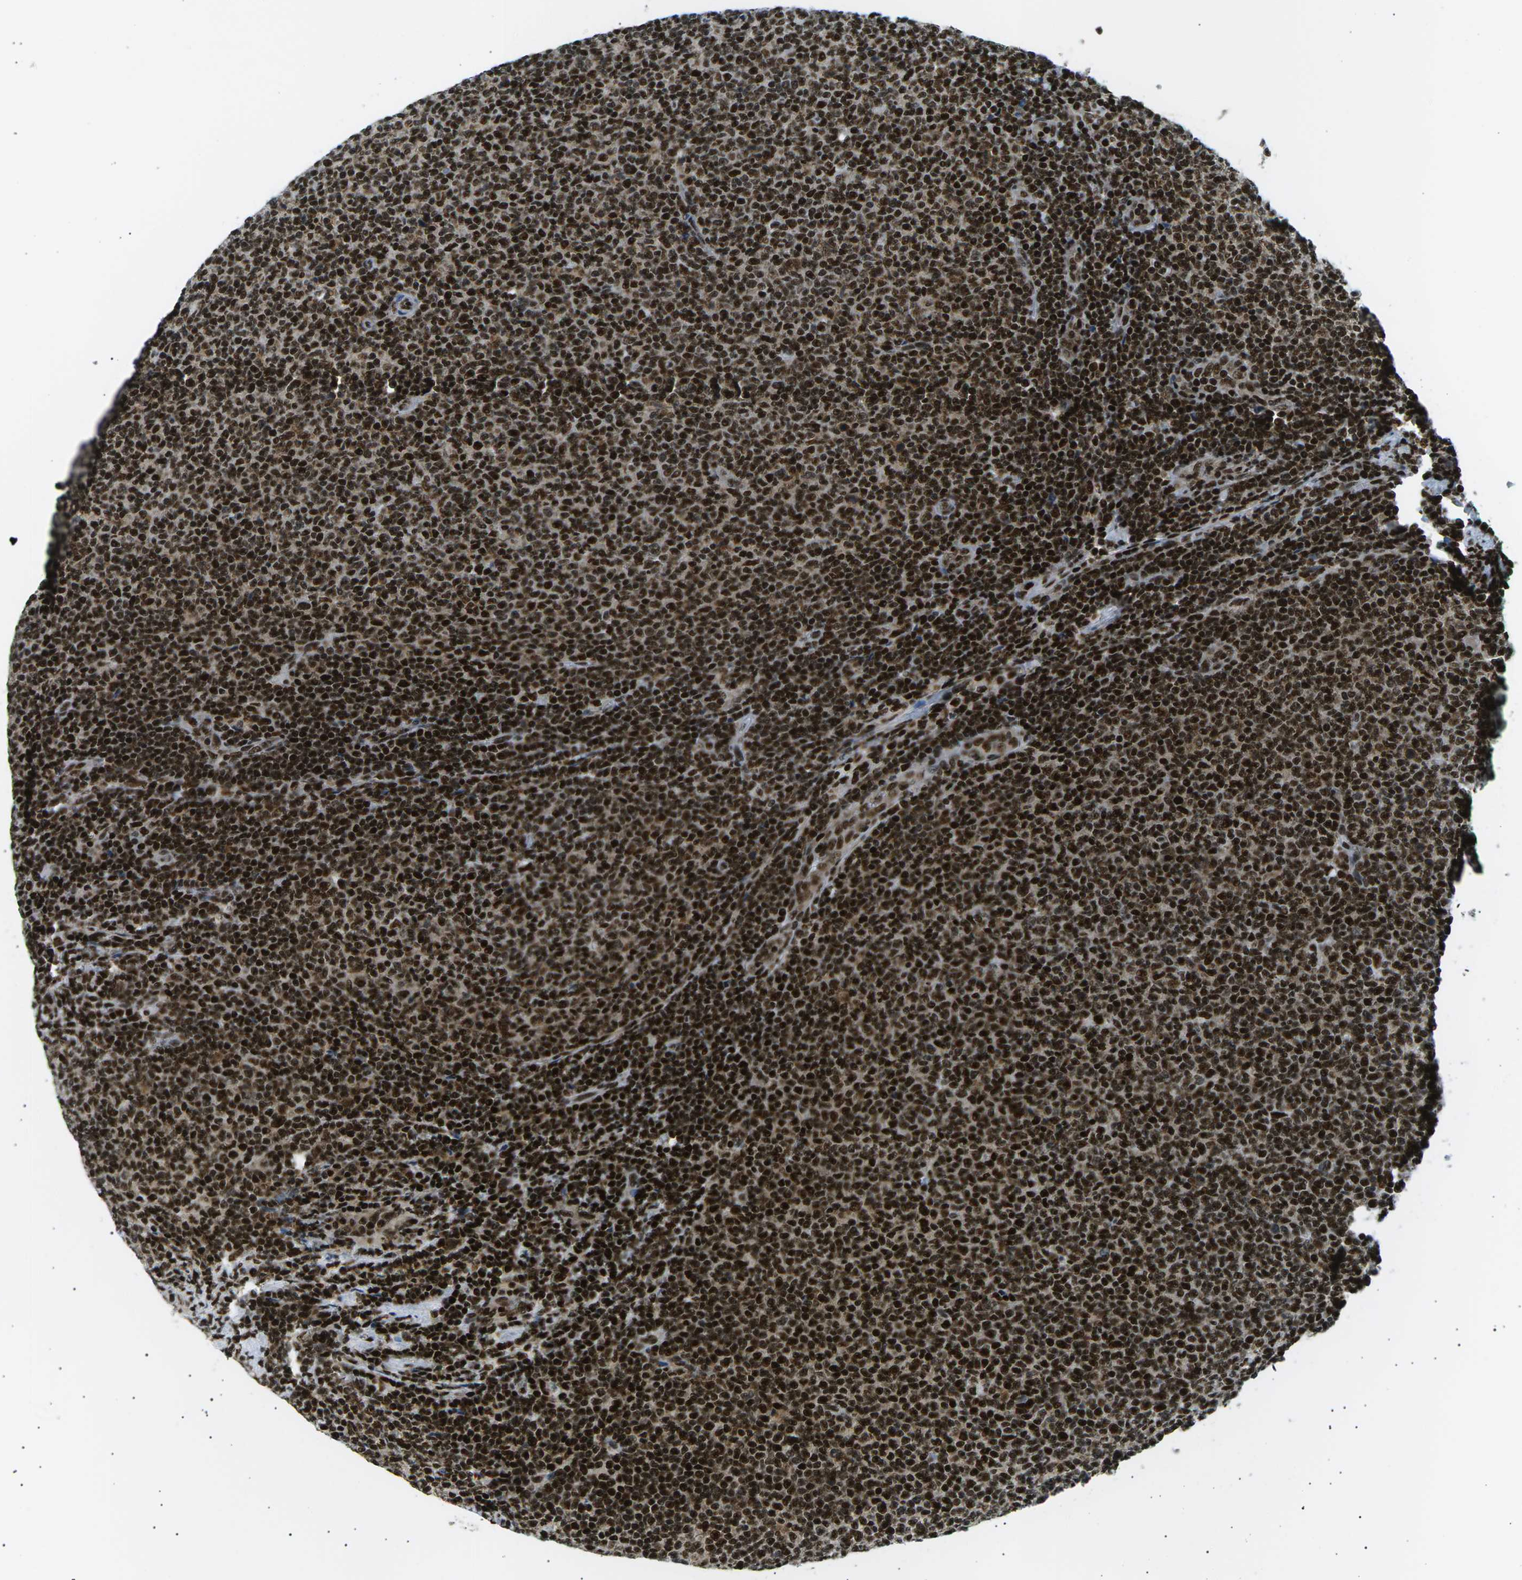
{"staining": {"intensity": "strong", "quantity": ">75%", "location": "cytoplasmic/membranous,nuclear"}, "tissue": "lymphoma", "cell_type": "Tumor cells", "image_type": "cancer", "snomed": [{"axis": "morphology", "description": "Malignant lymphoma, non-Hodgkin's type, Low grade"}, {"axis": "topography", "description": "Lymph node"}], "caption": "Approximately >75% of tumor cells in human low-grade malignant lymphoma, non-Hodgkin's type show strong cytoplasmic/membranous and nuclear protein expression as visualized by brown immunohistochemical staining.", "gene": "RPA2", "patient": {"sex": "male", "age": 66}}